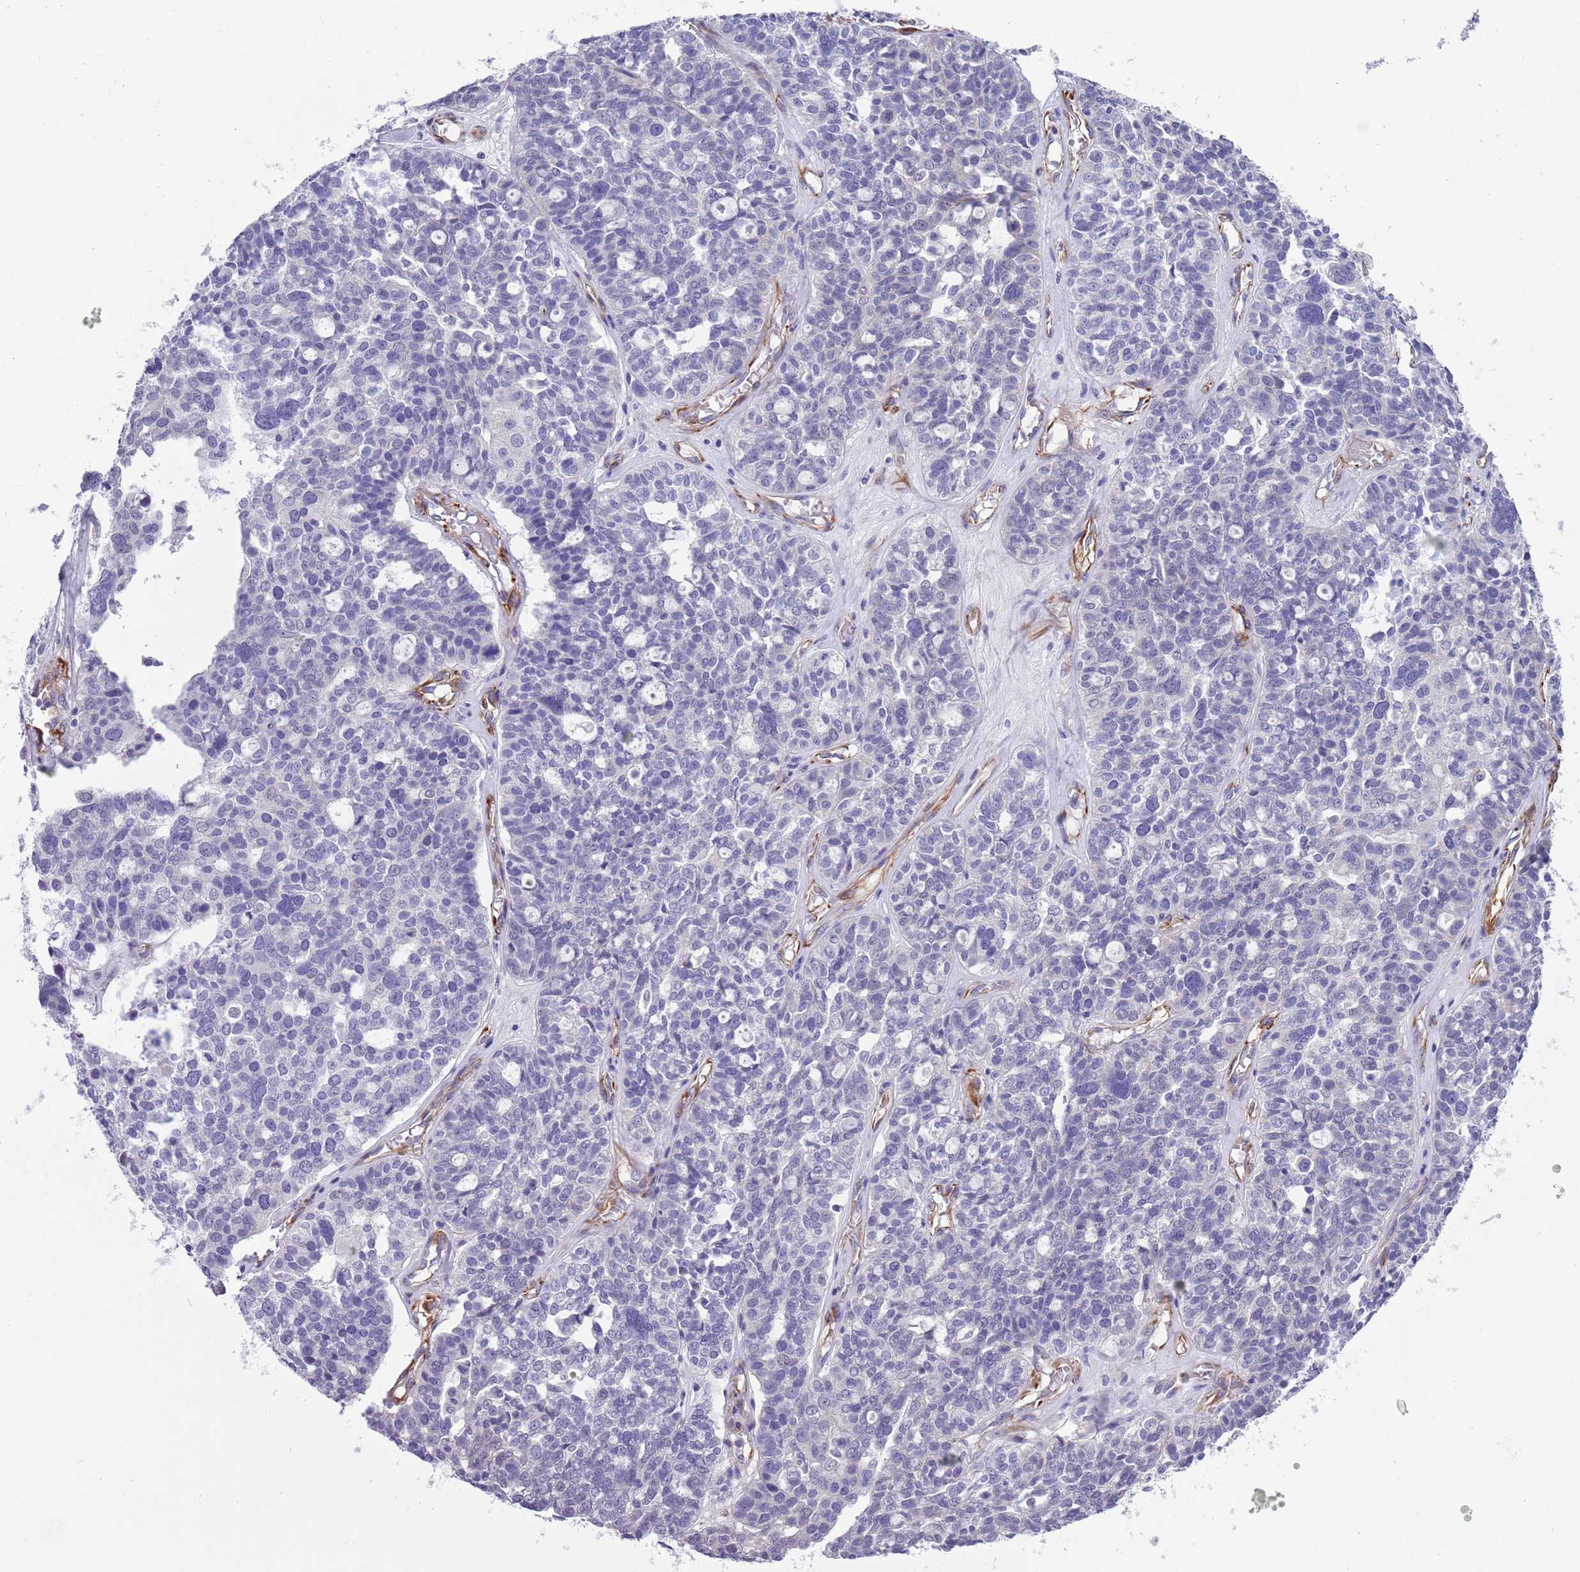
{"staining": {"intensity": "negative", "quantity": "none", "location": "none"}, "tissue": "ovarian cancer", "cell_type": "Tumor cells", "image_type": "cancer", "snomed": [{"axis": "morphology", "description": "Cystadenocarcinoma, serous, NOS"}, {"axis": "topography", "description": "Ovary"}], "caption": "This is an IHC image of ovarian serous cystadenocarcinoma. There is no positivity in tumor cells.", "gene": "TSGA13", "patient": {"sex": "female", "age": 59}}